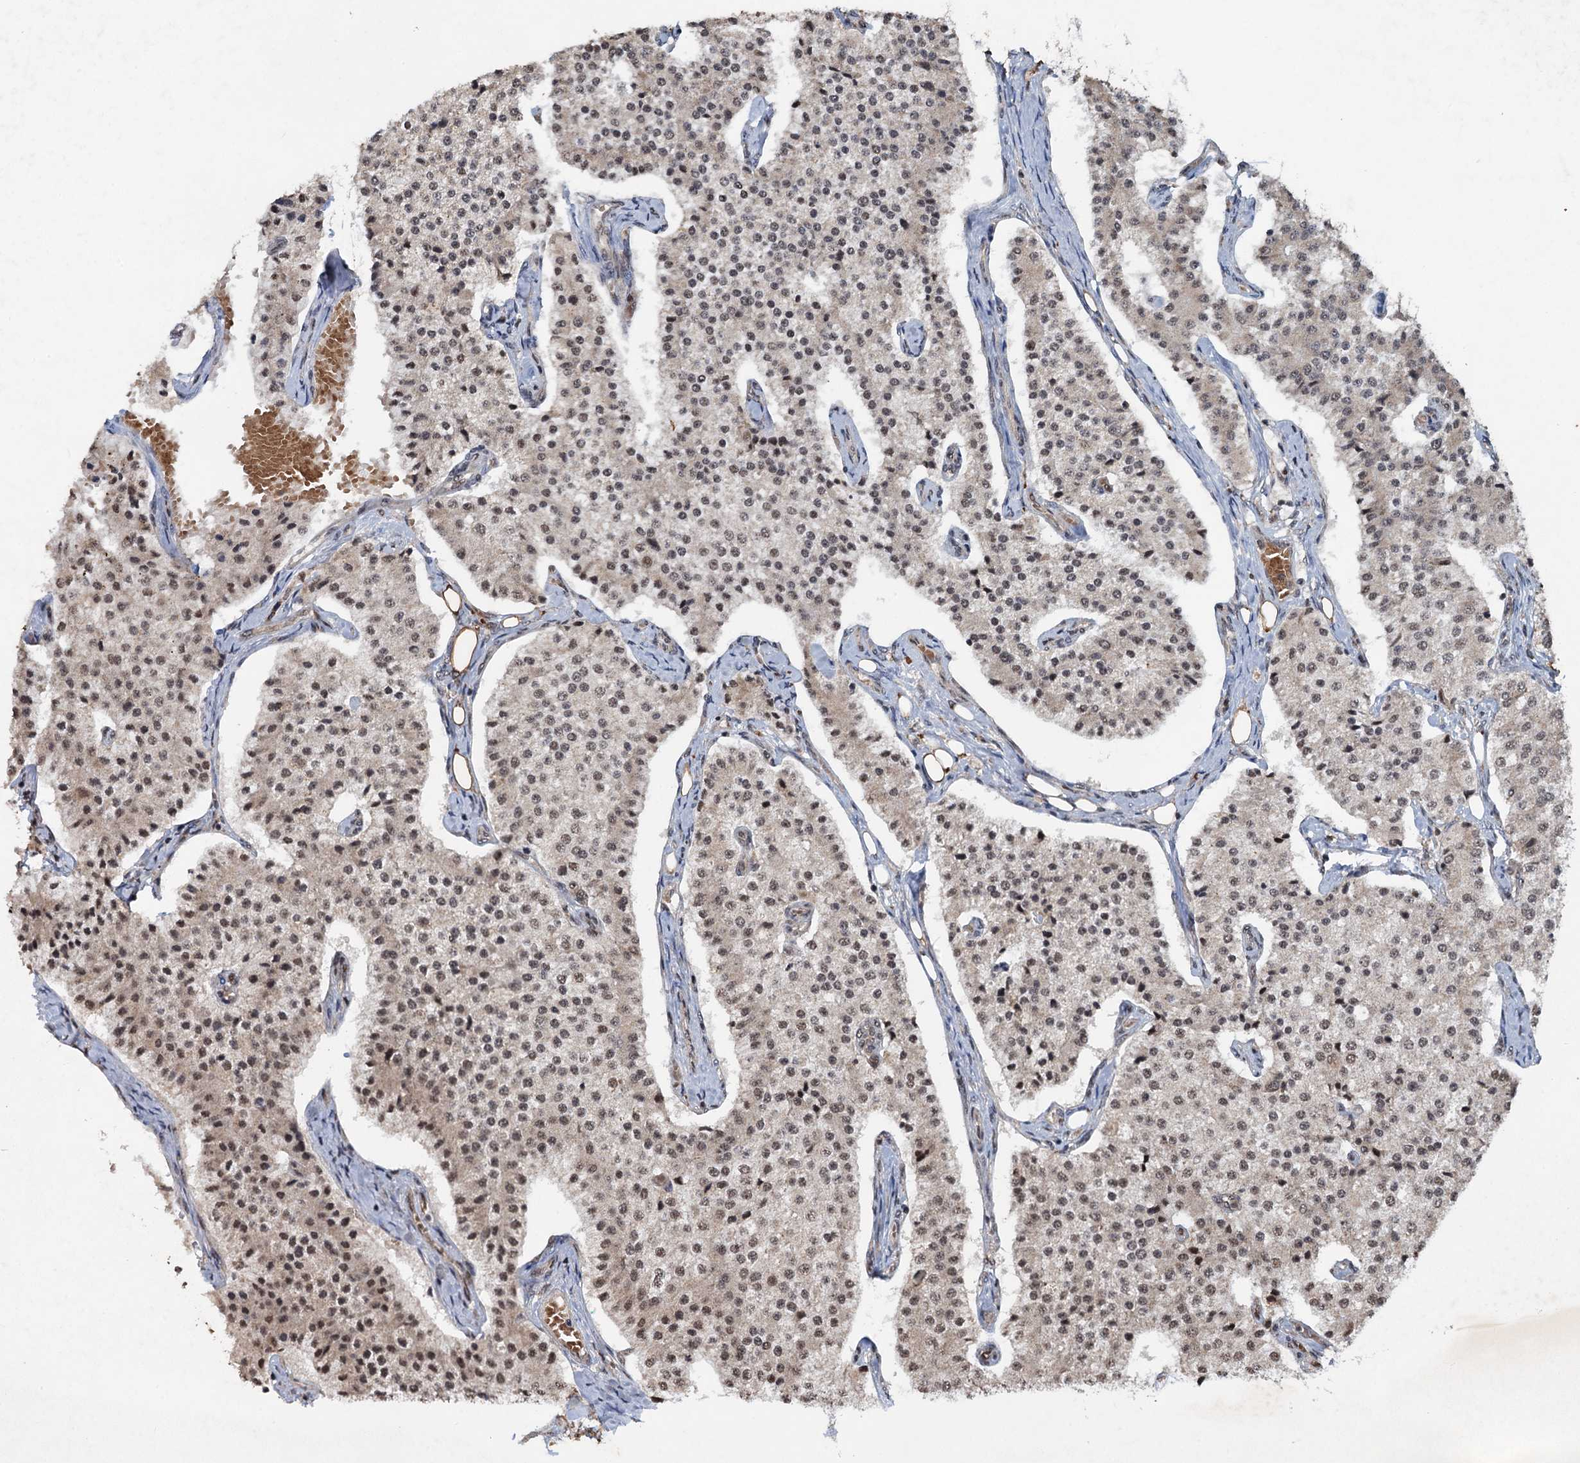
{"staining": {"intensity": "weak", "quantity": ">75%", "location": "nuclear"}, "tissue": "carcinoid", "cell_type": "Tumor cells", "image_type": "cancer", "snomed": [{"axis": "morphology", "description": "Carcinoid, malignant, NOS"}, {"axis": "topography", "description": "Colon"}], "caption": "Brown immunohistochemical staining in human carcinoid (malignant) demonstrates weak nuclear expression in approximately >75% of tumor cells.", "gene": "REP15", "patient": {"sex": "female", "age": 52}}